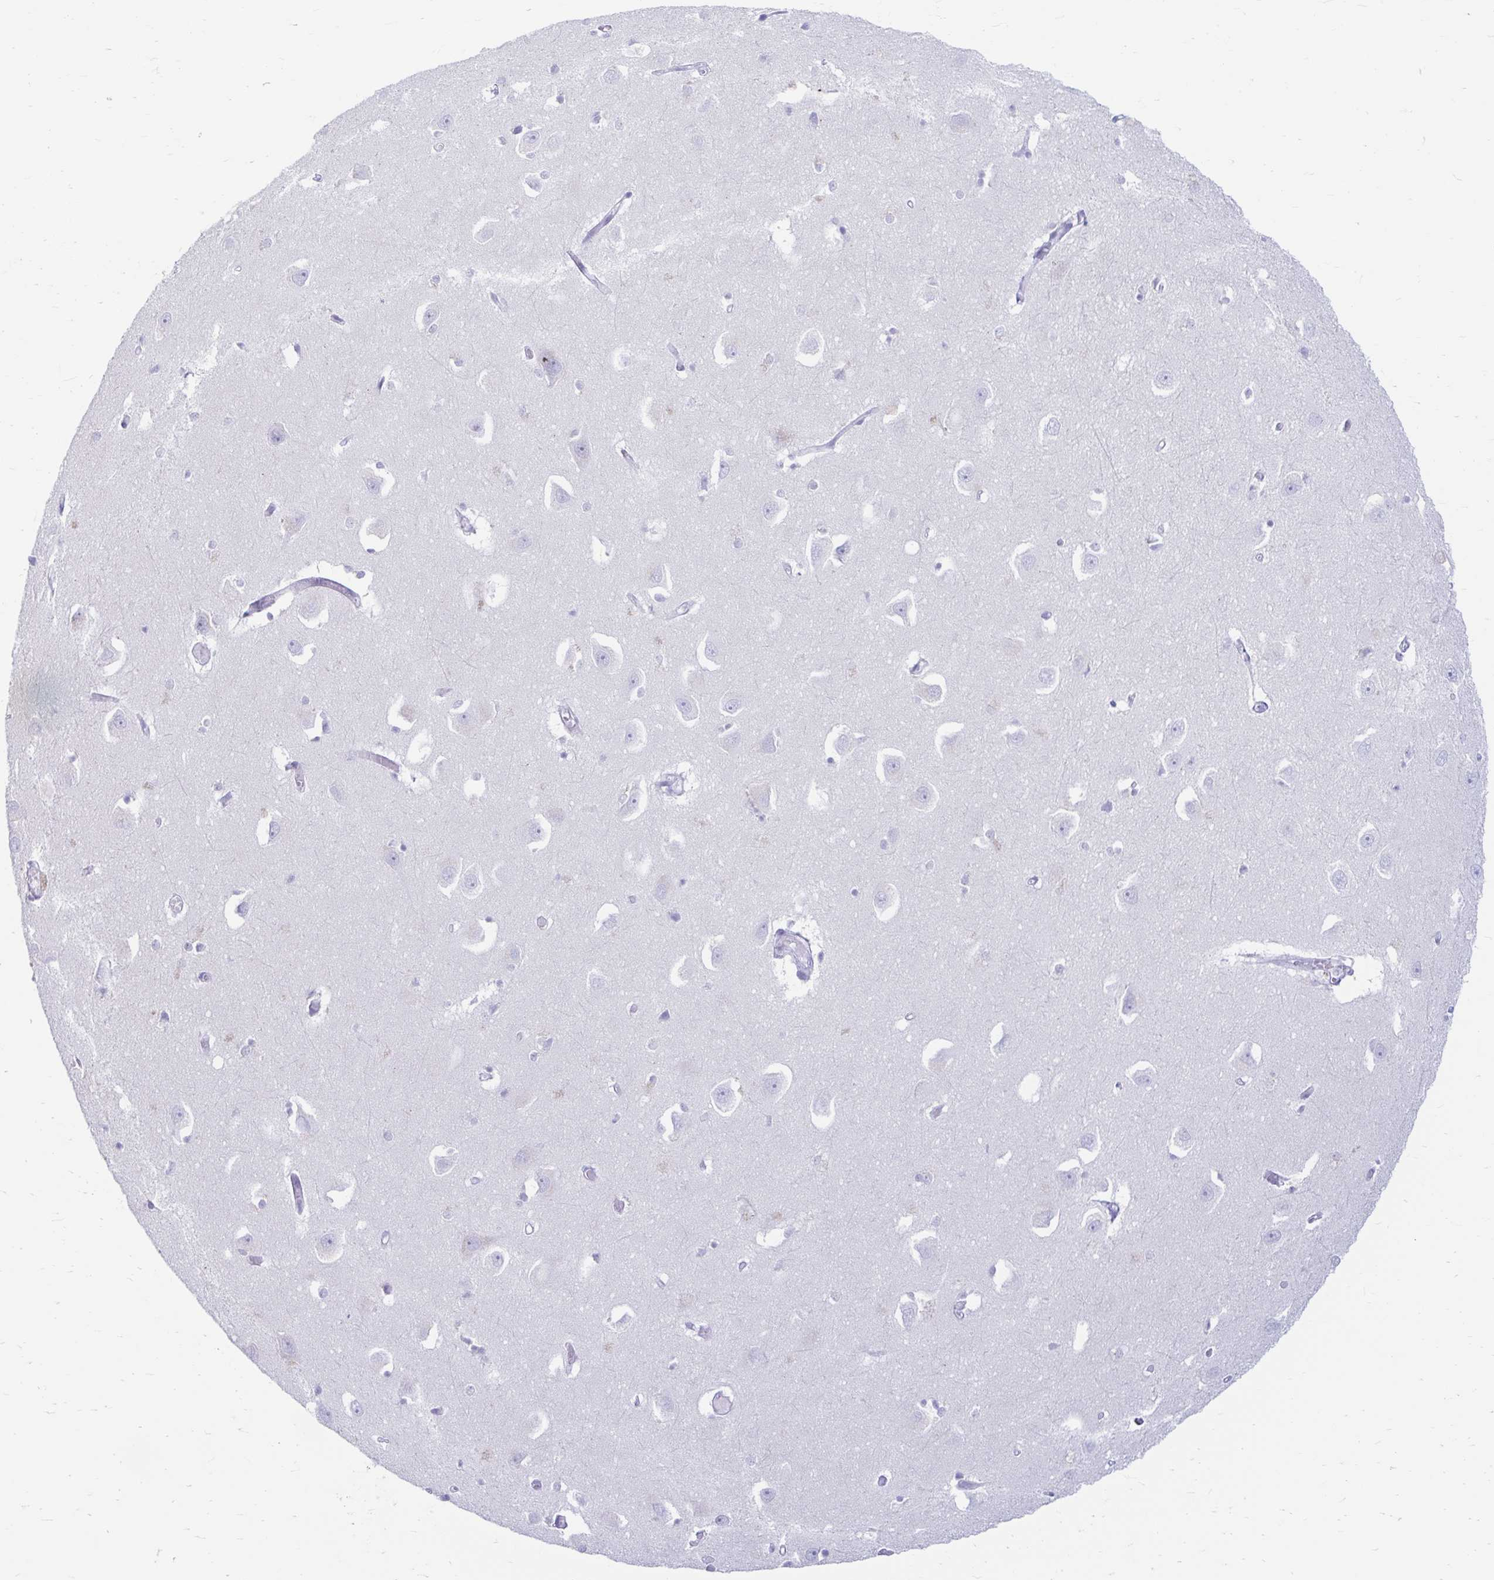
{"staining": {"intensity": "negative", "quantity": "none", "location": "none"}, "tissue": "caudate", "cell_type": "Glial cells", "image_type": "normal", "snomed": [{"axis": "morphology", "description": "Normal tissue, NOS"}, {"axis": "topography", "description": "Lateral ventricle wall"}, {"axis": "topography", "description": "Hippocampus"}], "caption": "Immunohistochemical staining of unremarkable caudate displays no significant positivity in glial cells. The staining was performed using DAB (3,3'-diaminobenzidine) to visualize the protein expression in brown, while the nuclei were stained in blue with hematoxylin (Magnification: 20x).", "gene": "ERICH6", "patient": {"sex": "female", "age": 63}}